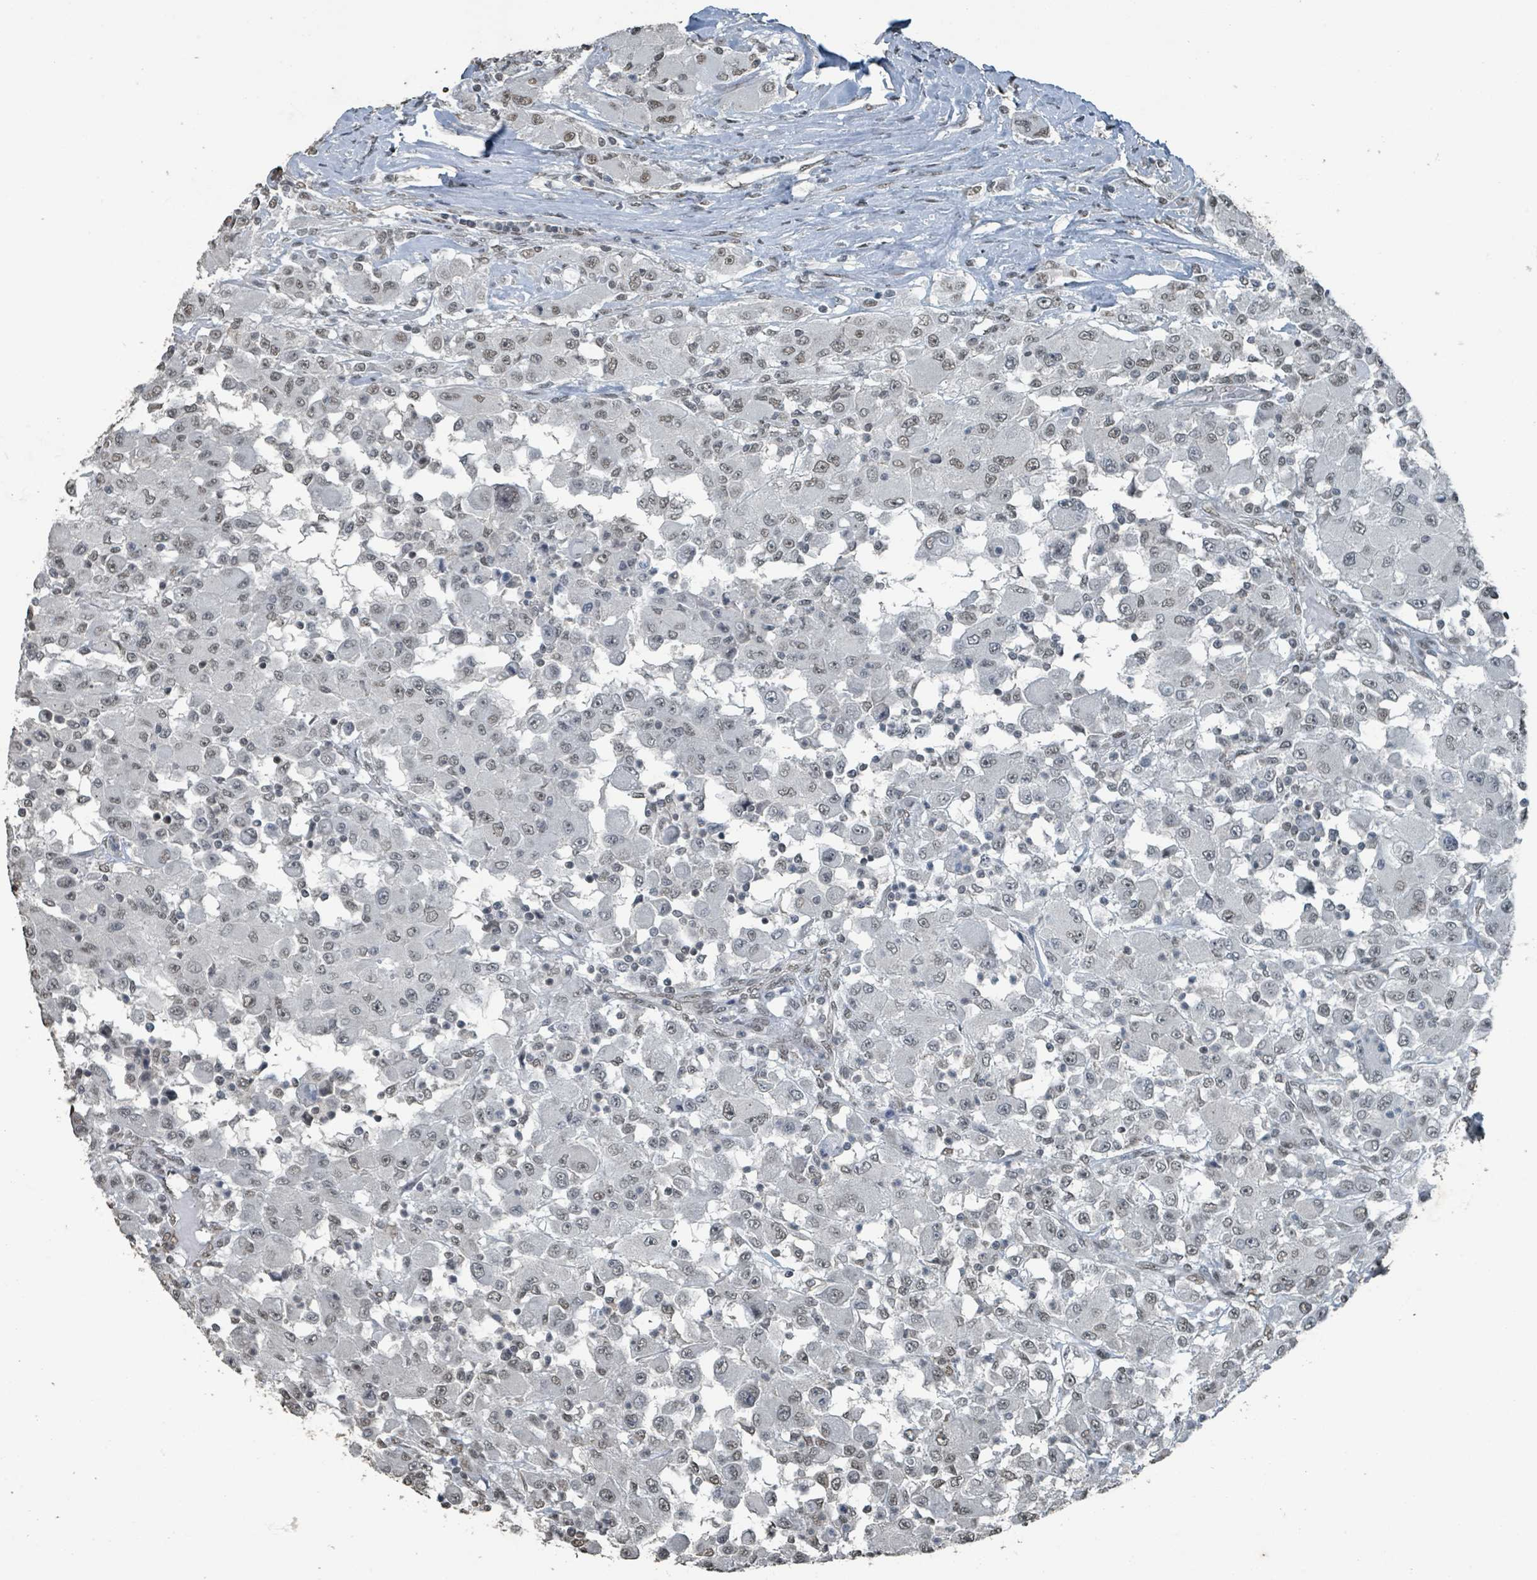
{"staining": {"intensity": "weak", "quantity": ">75%", "location": "nuclear"}, "tissue": "renal cancer", "cell_type": "Tumor cells", "image_type": "cancer", "snomed": [{"axis": "morphology", "description": "Adenocarcinoma, NOS"}, {"axis": "topography", "description": "Kidney"}], "caption": "Renal cancer (adenocarcinoma) tissue shows weak nuclear positivity in about >75% of tumor cells, visualized by immunohistochemistry.", "gene": "PHIP", "patient": {"sex": "female", "age": 67}}